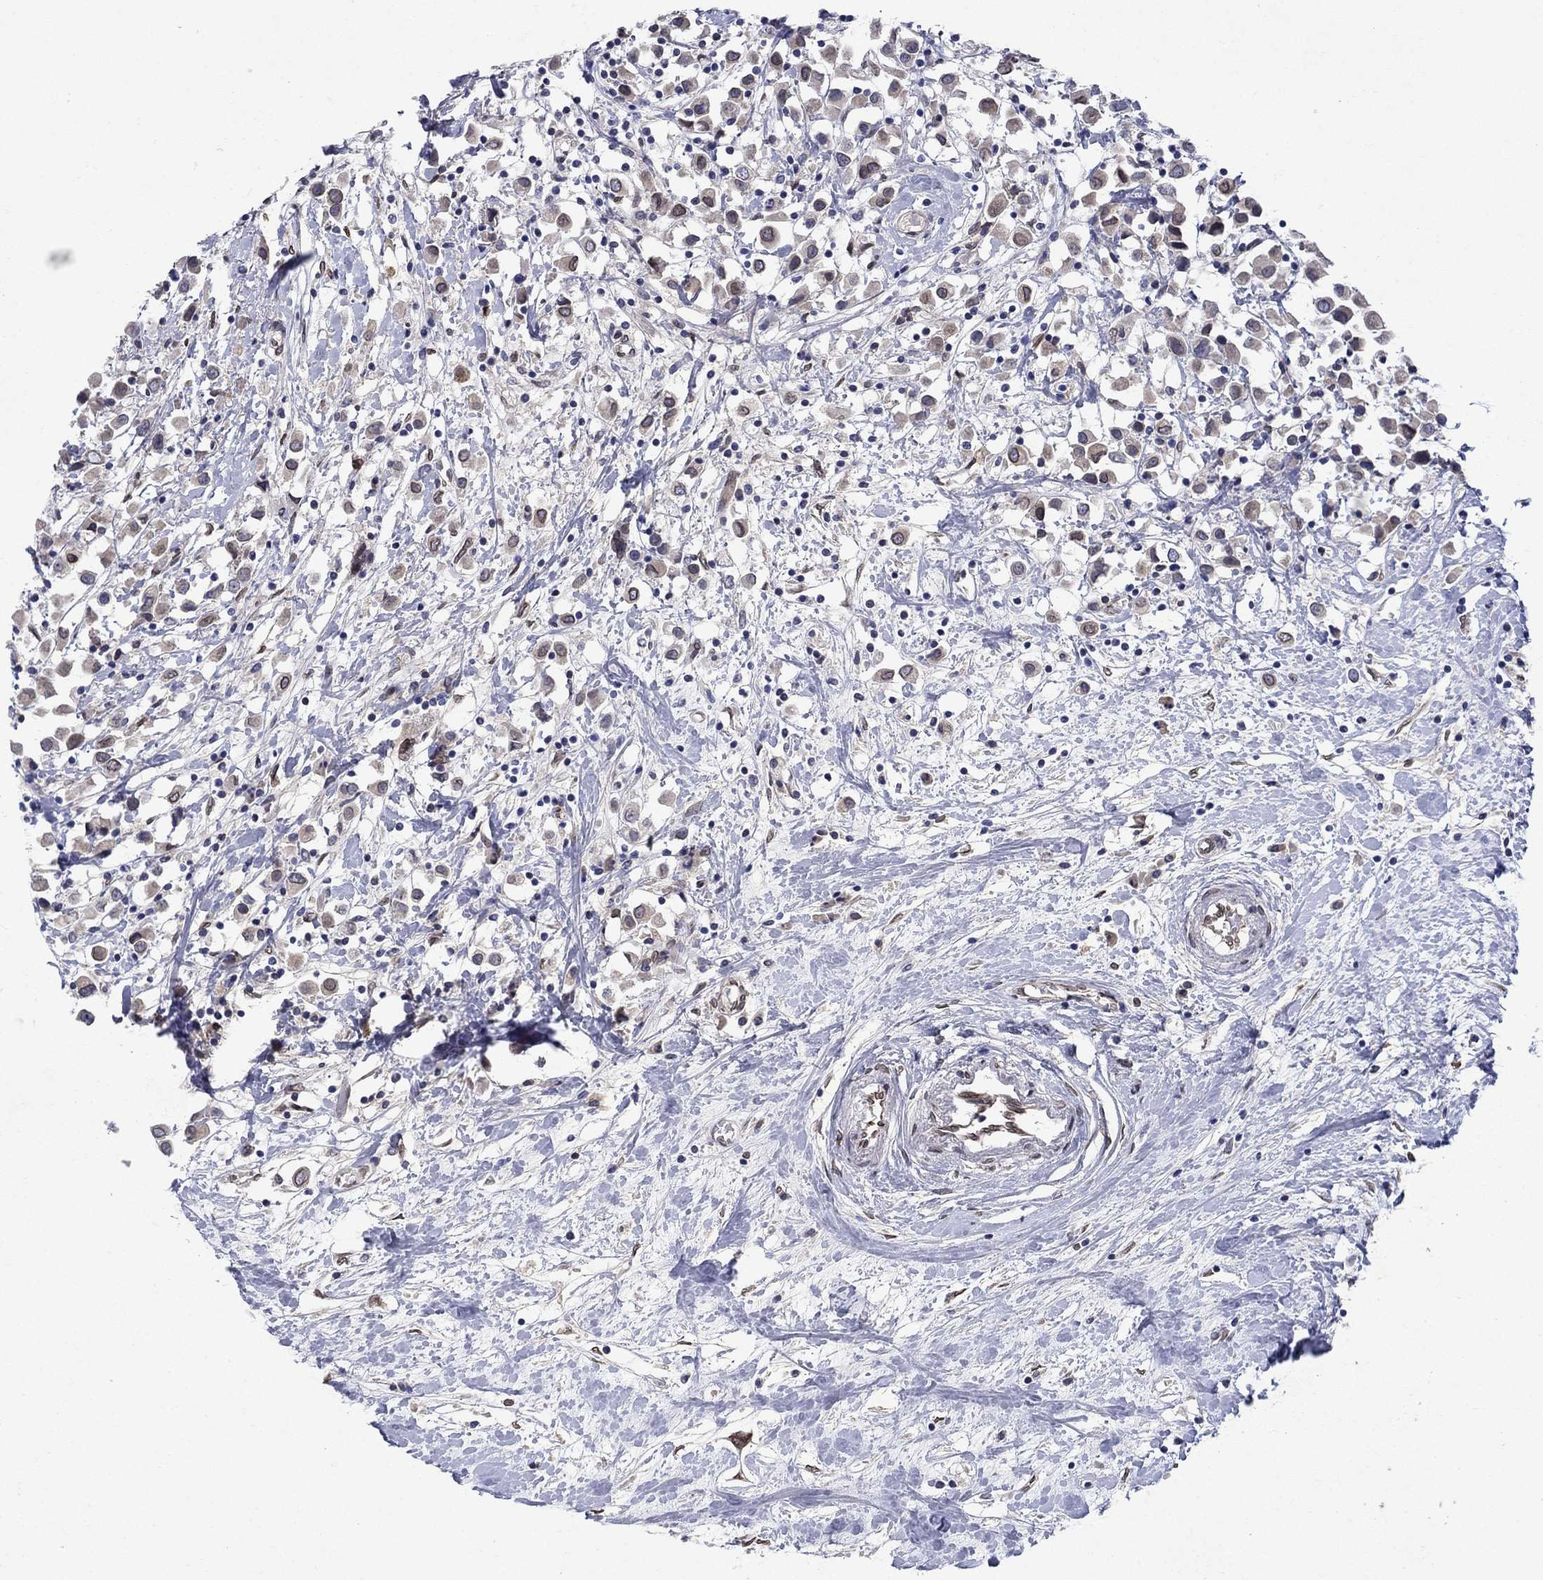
{"staining": {"intensity": "negative", "quantity": "none", "location": "none"}, "tissue": "breast cancer", "cell_type": "Tumor cells", "image_type": "cancer", "snomed": [{"axis": "morphology", "description": "Duct carcinoma"}, {"axis": "topography", "description": "Breast"}], "caption": "Breast cancer was stained to show a protein in brown. There is no significant staining in tumor cells.", "gene": "EMC9", "patient": {"sex": "female", "age": 61}}